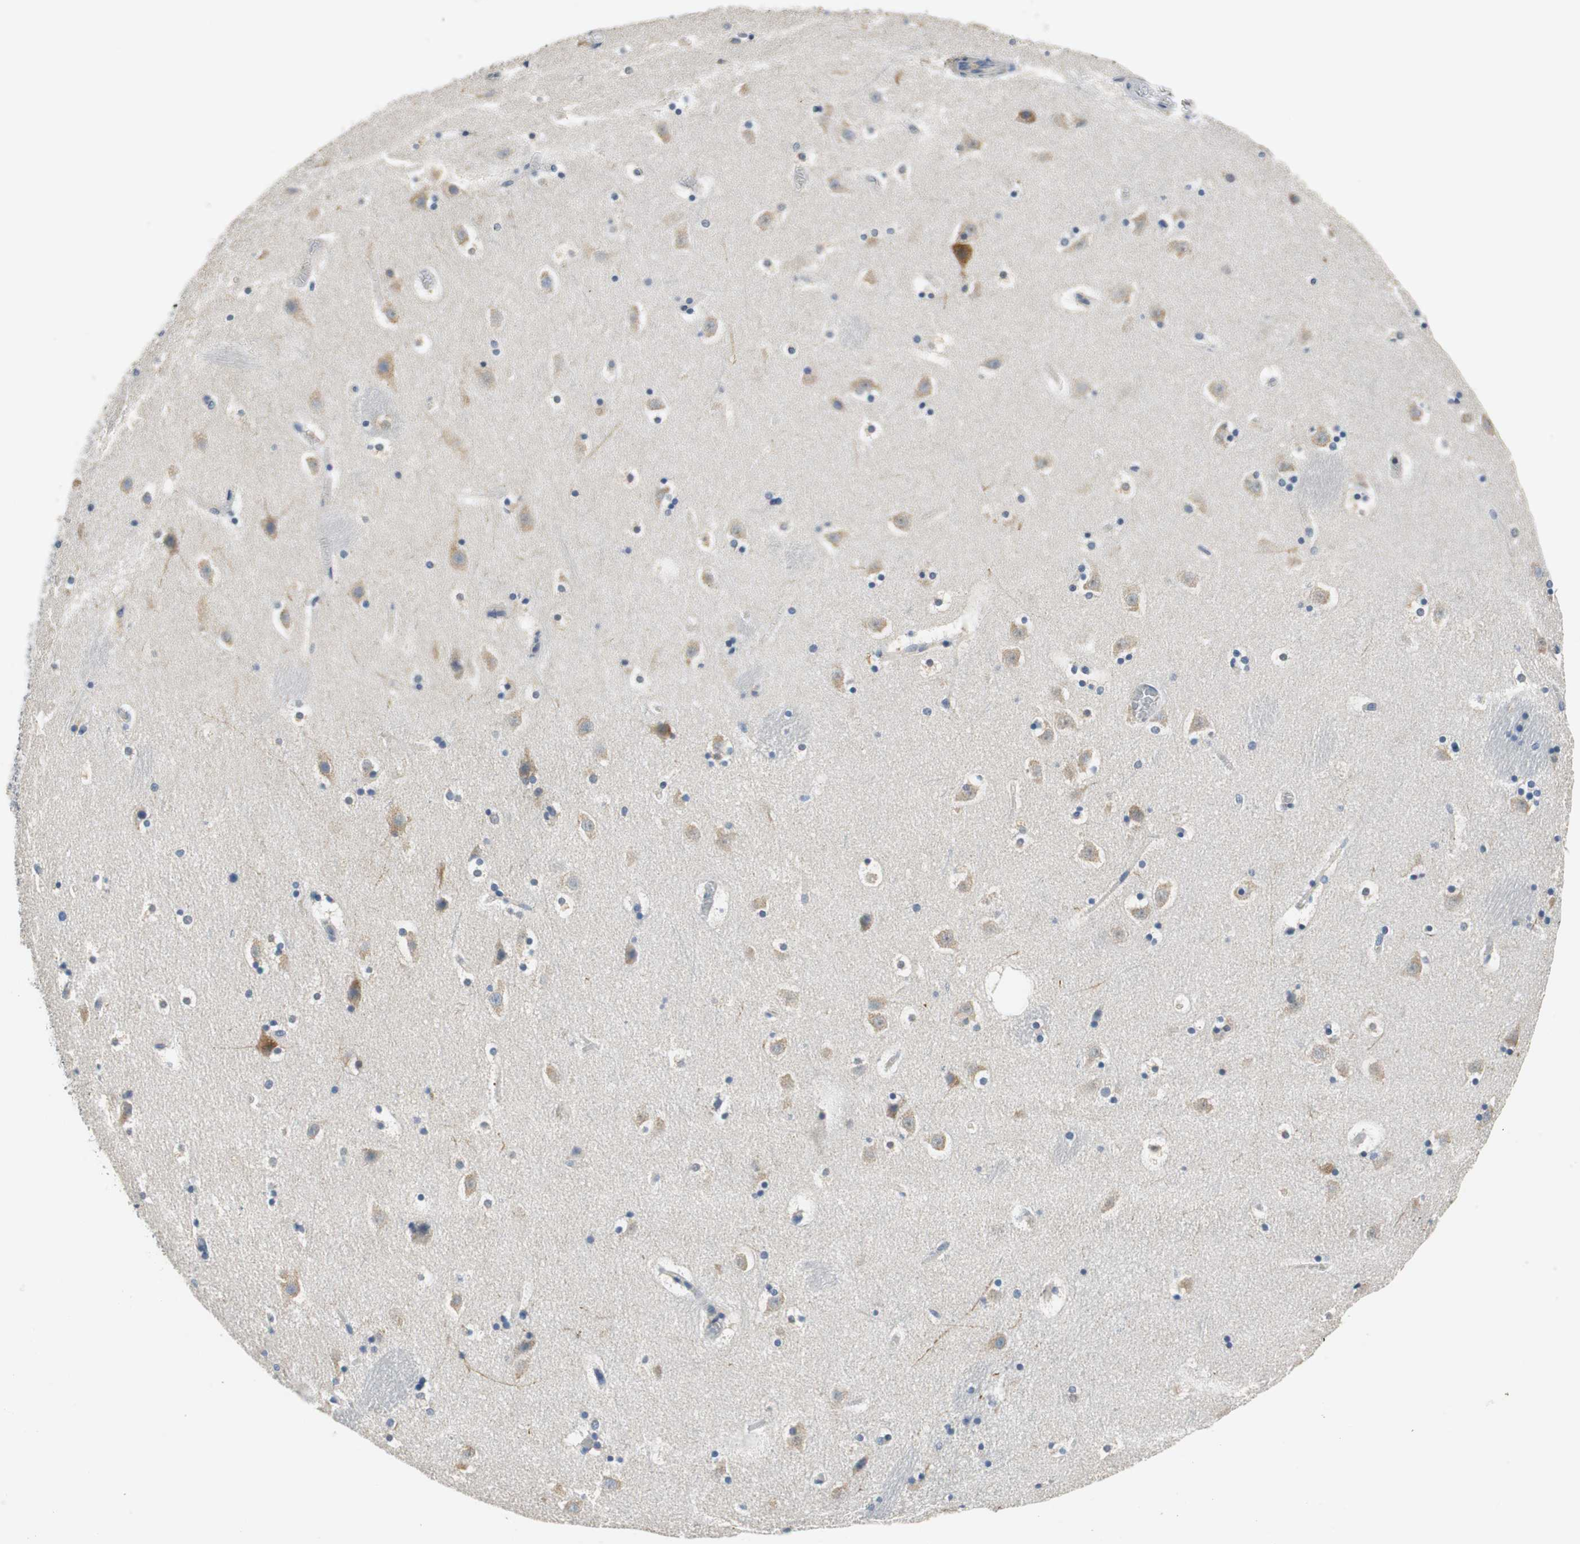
{"staining": {"intensity": "negative", "quantity": "none", "location": "none"}, "tissue": "caudate", "cell_type": "Glial cells", "image_type": "normal", "snomed": [{"axis": "morphology", "description": "Normal tissue, NOS"}, {"axis": "topography", "description": "Lateral ventricle wall"}], "caption": "Glial cells show no significant expression in normal caudate. (DAB (3,3'-diaminobenzidine) IHC with hematoxylin counter stain).", "gene": "CPA3", "patient": {"sex": "male", "age": 45}}